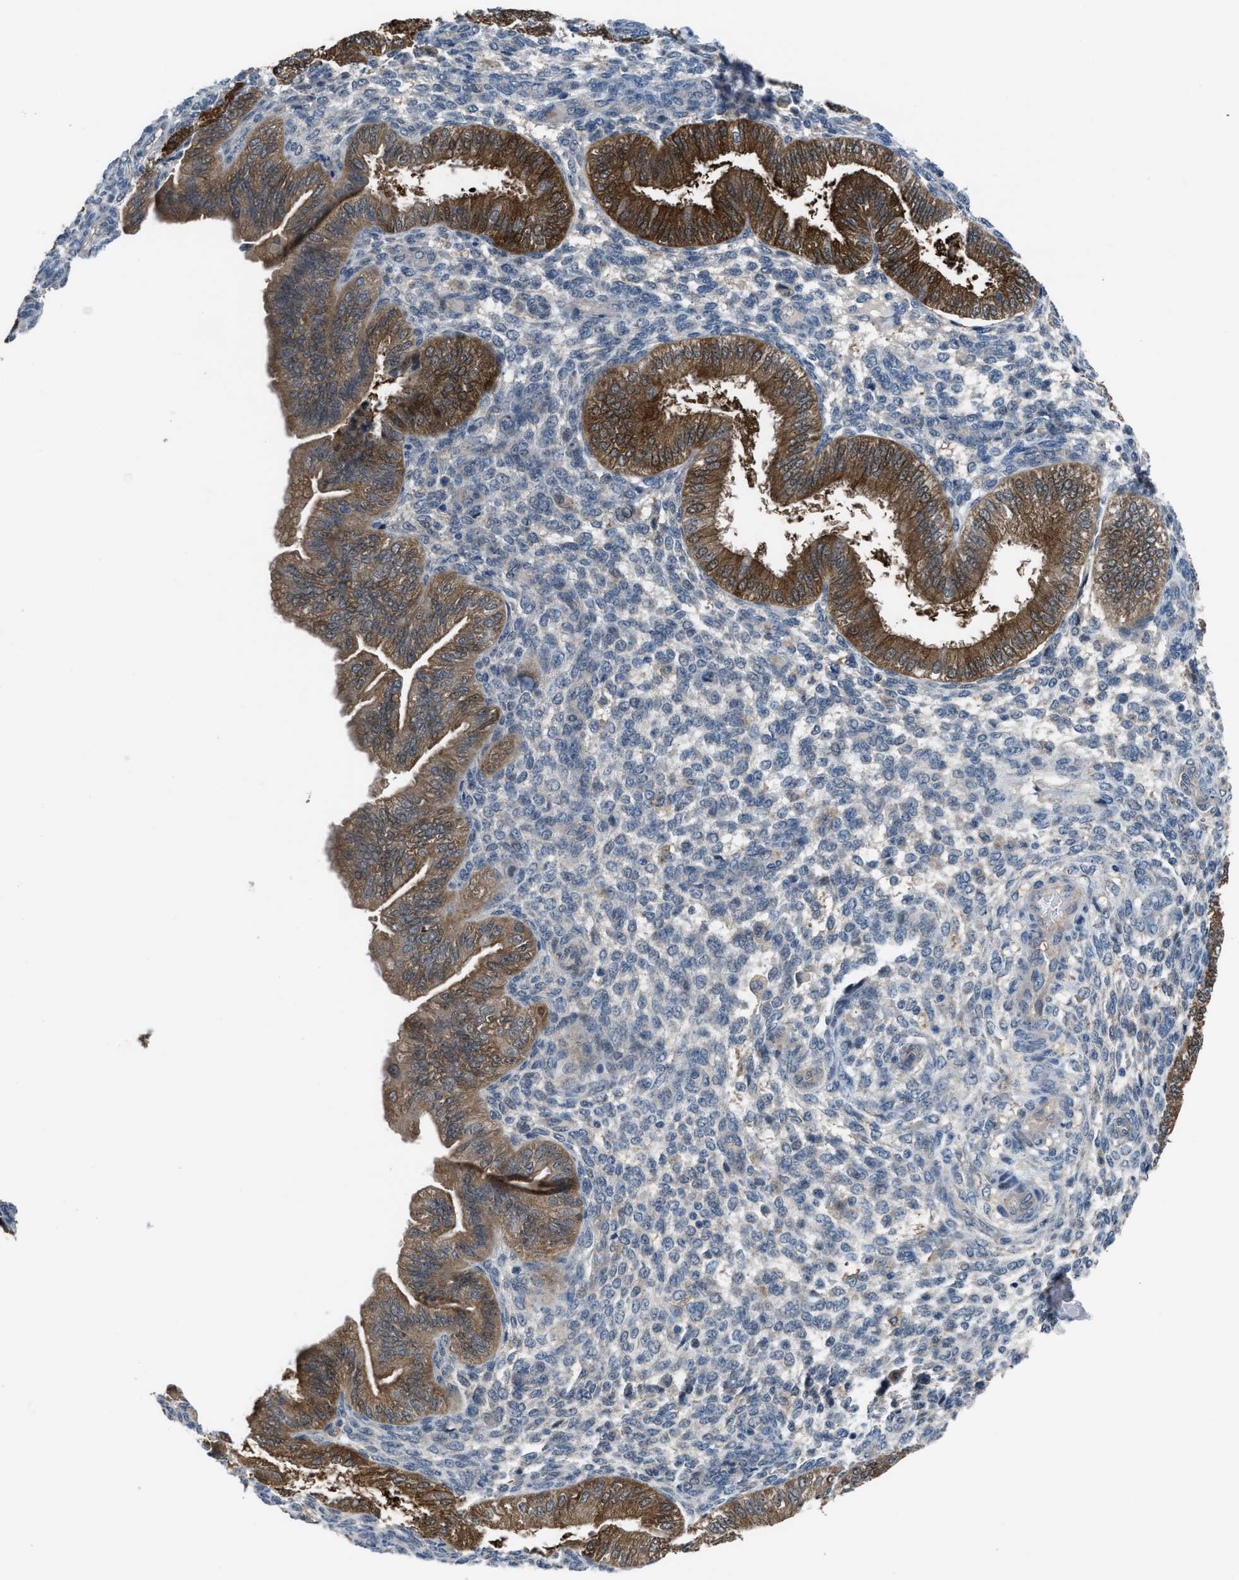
{"staining": {"intensity": "negative", "quantity": "none", "location": "none"}, "tissue": "endometrium", "cell_type": "Cells in endometrial stroma", "image_type": "normal", "snomed": [{"axis": "morphology", "description": "Normal tissue, NOS"}, {"axis": "topography", "description": "Endometrium"}], "caption": "Normal endometrium was stained to show a protein in brown. There is no significant positivity in cells in endometrial stroma.", "gene": "BAZ2B", "patient": {"sex": "female", "age": 39}}